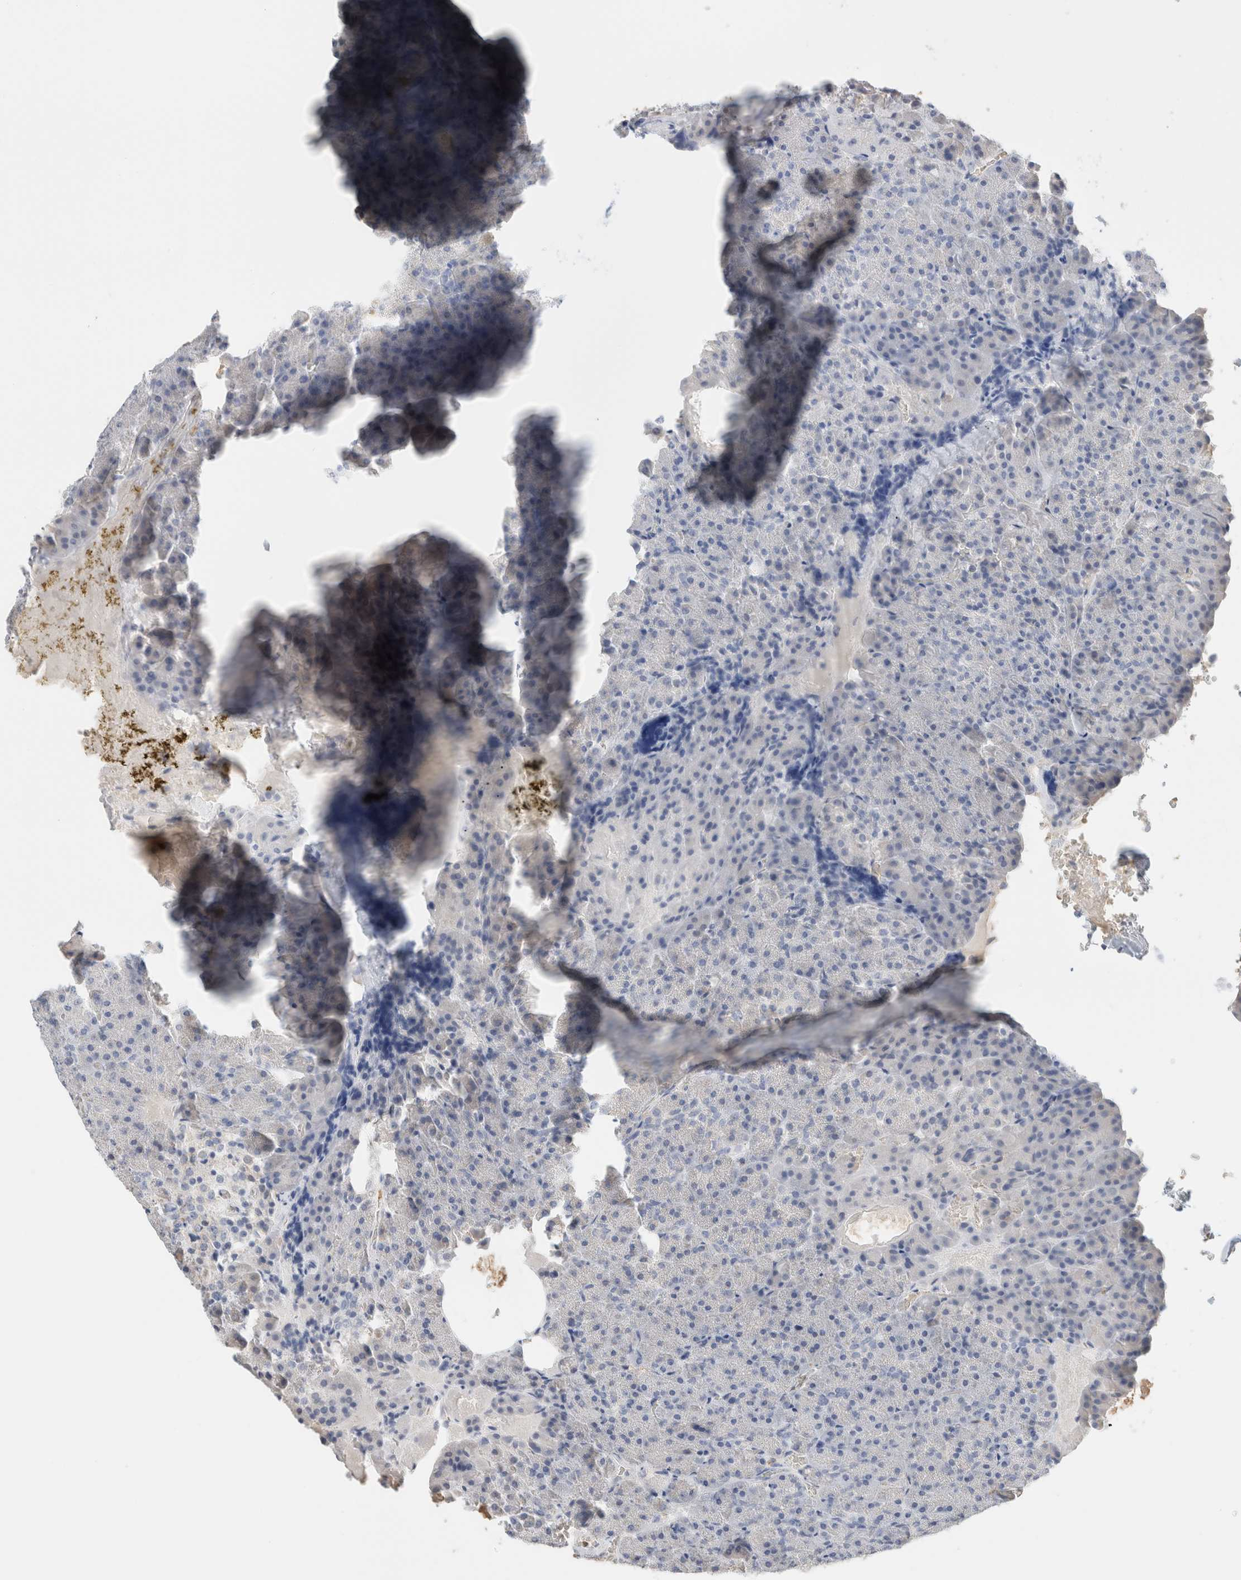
{"staining": {"intensity": "negative", "quantity": "none", "location": "none"}, "tissue": "pancreas", "cell_type": "Exocrine glandular cells", "image_type": "normal", "snomed": [{"axis": "morphology", "description": "Normal tissue, NOS"}, {"axis": "morphology", "description": "Carcinoid, malignant, NOS"}, {"axis": "topography", "description": "Pancreas"}], "caption": "This is an immunohistochemistry (IHC) photomicrograph of unremarkable pancreas. There is no expression in exocrine glandular cells.", "gene": "ARG1", "patient": {"sex": "female", "age": 35}}